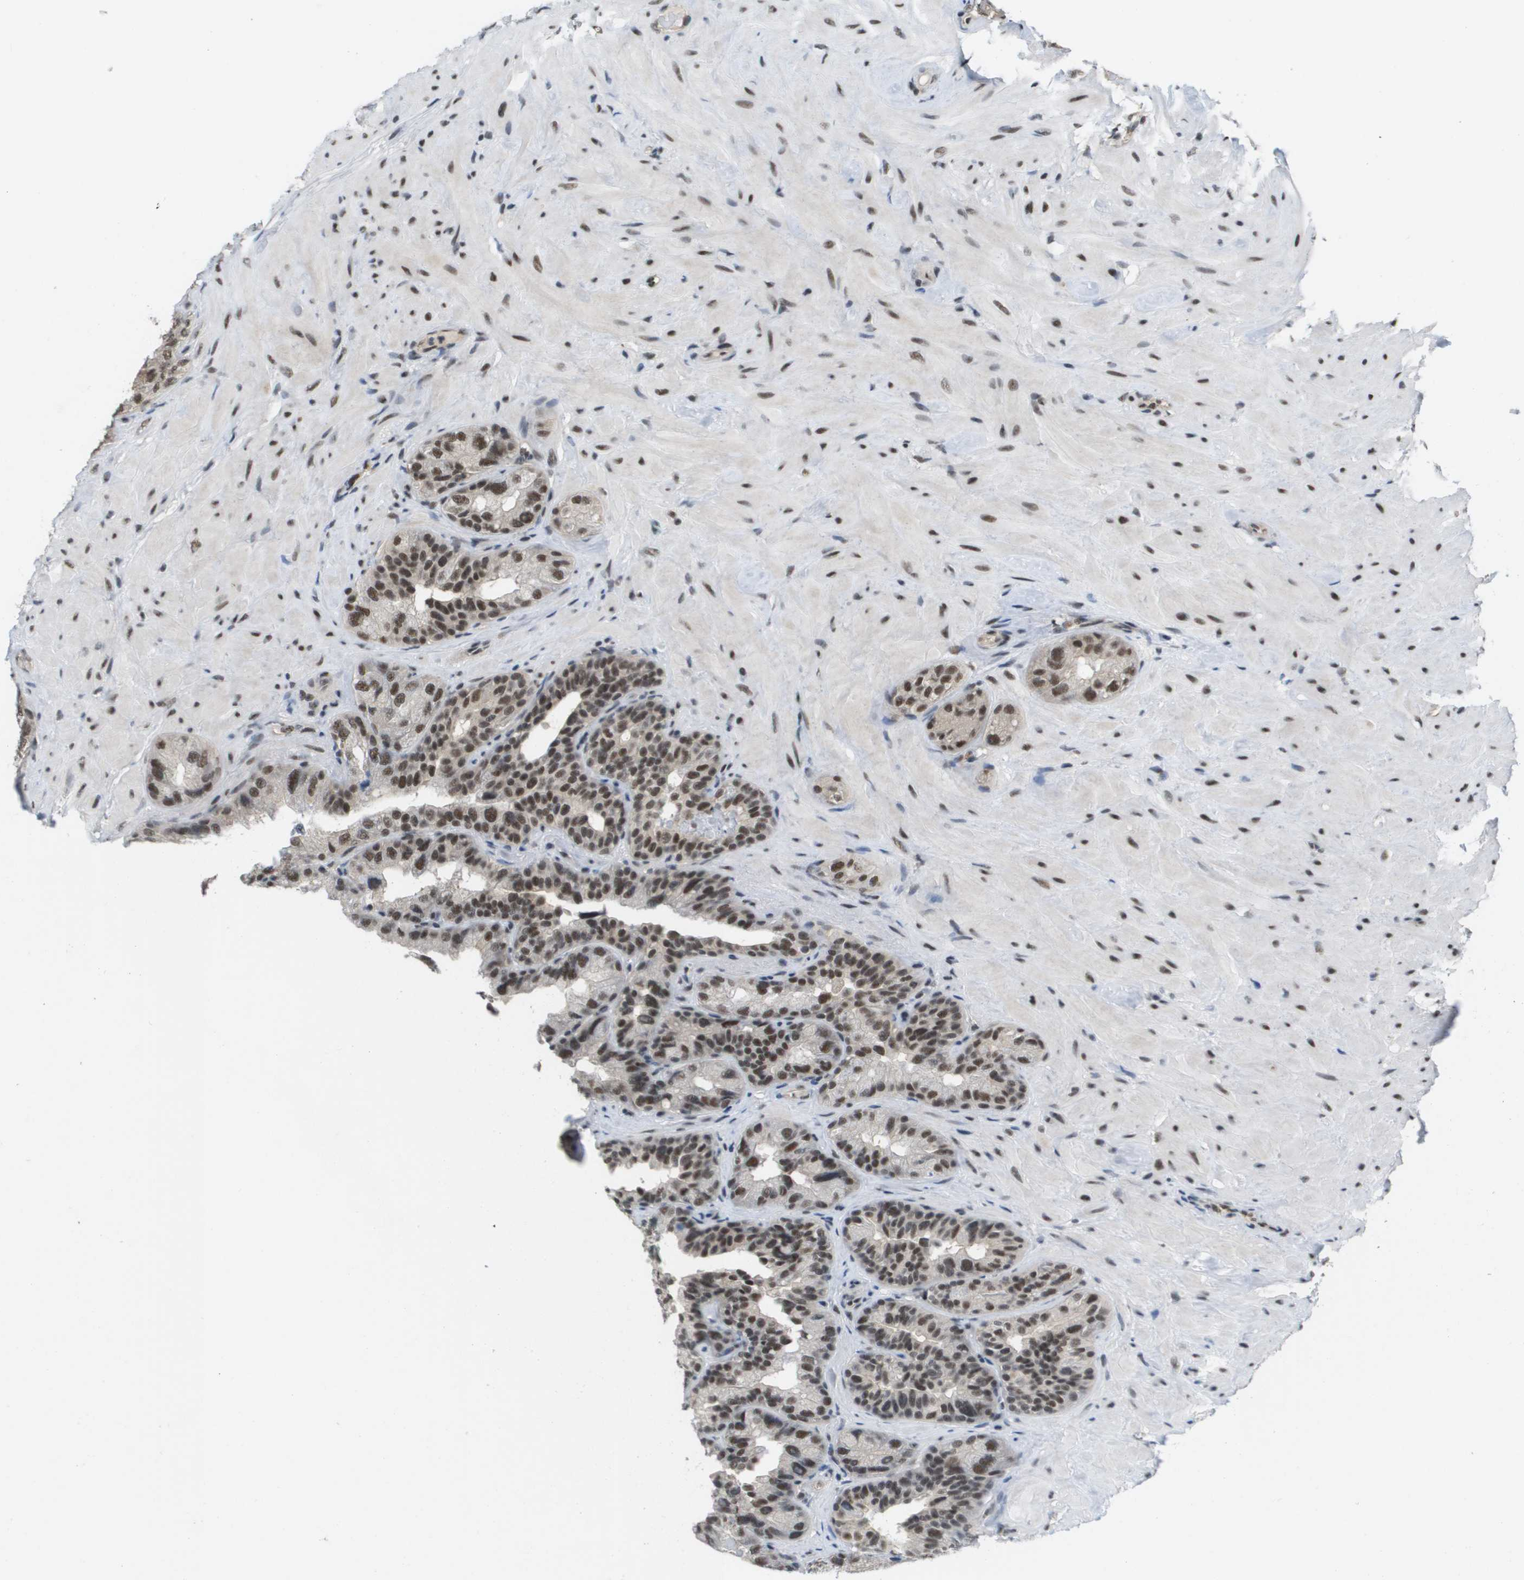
{"staining": {"intensity": "moderate", "quantity": "25%-75%", "location": "nuclear"}, "tissue": "seminal vesicle", "cell_type": "Glandular cells", "image_type": "normal", "snomed": [{"axis": "morphology", "description": "Normal tissue, NOS"}, {"axis": "topography", "description": "Seminal veicle"}], "caption": "The micrograph displays a brown stain indicating the presence of a protein in the nuclear of glandular cells in seminal vesicle.", "gene": "ISY1", "patient": {"sex": "male", "age": 68}}